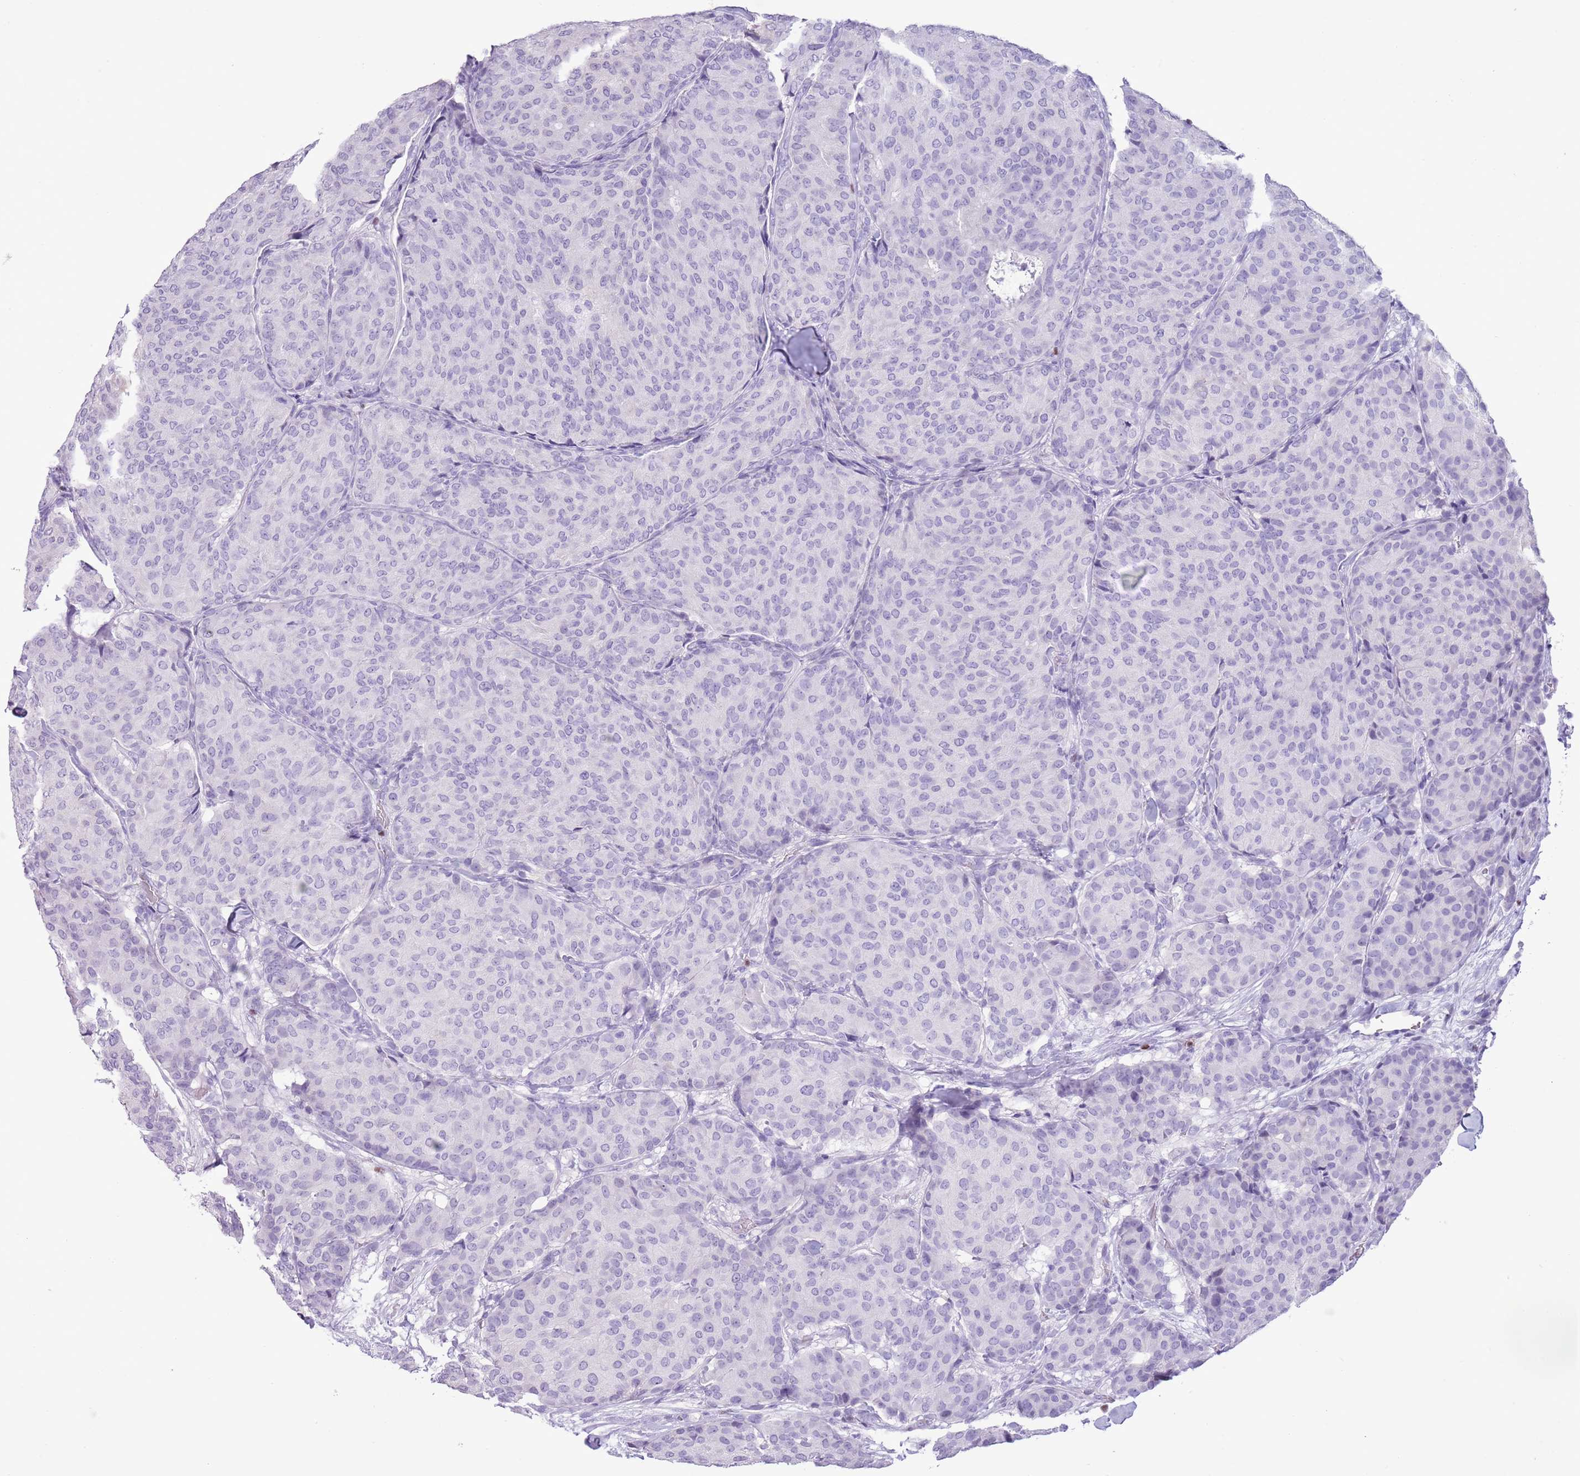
{"staining": {"intensity": "negative", "quantity": "none", "location": "none"}, "tissue": "breast cancer", "cell_type": "Tumor cells", "image_type": "cancer", "snomed": [{"axis": "morphology", "description": "Duct carcinoma"}, {"axis": "topography", "description": "Breast"}], "caption": "Human breast cancer stained for a protein using immunohistochemistry demonstrates no positivity in tumor cells.", "gene": "BCL11B", "patient": {"sex": "female", "age": 75}}